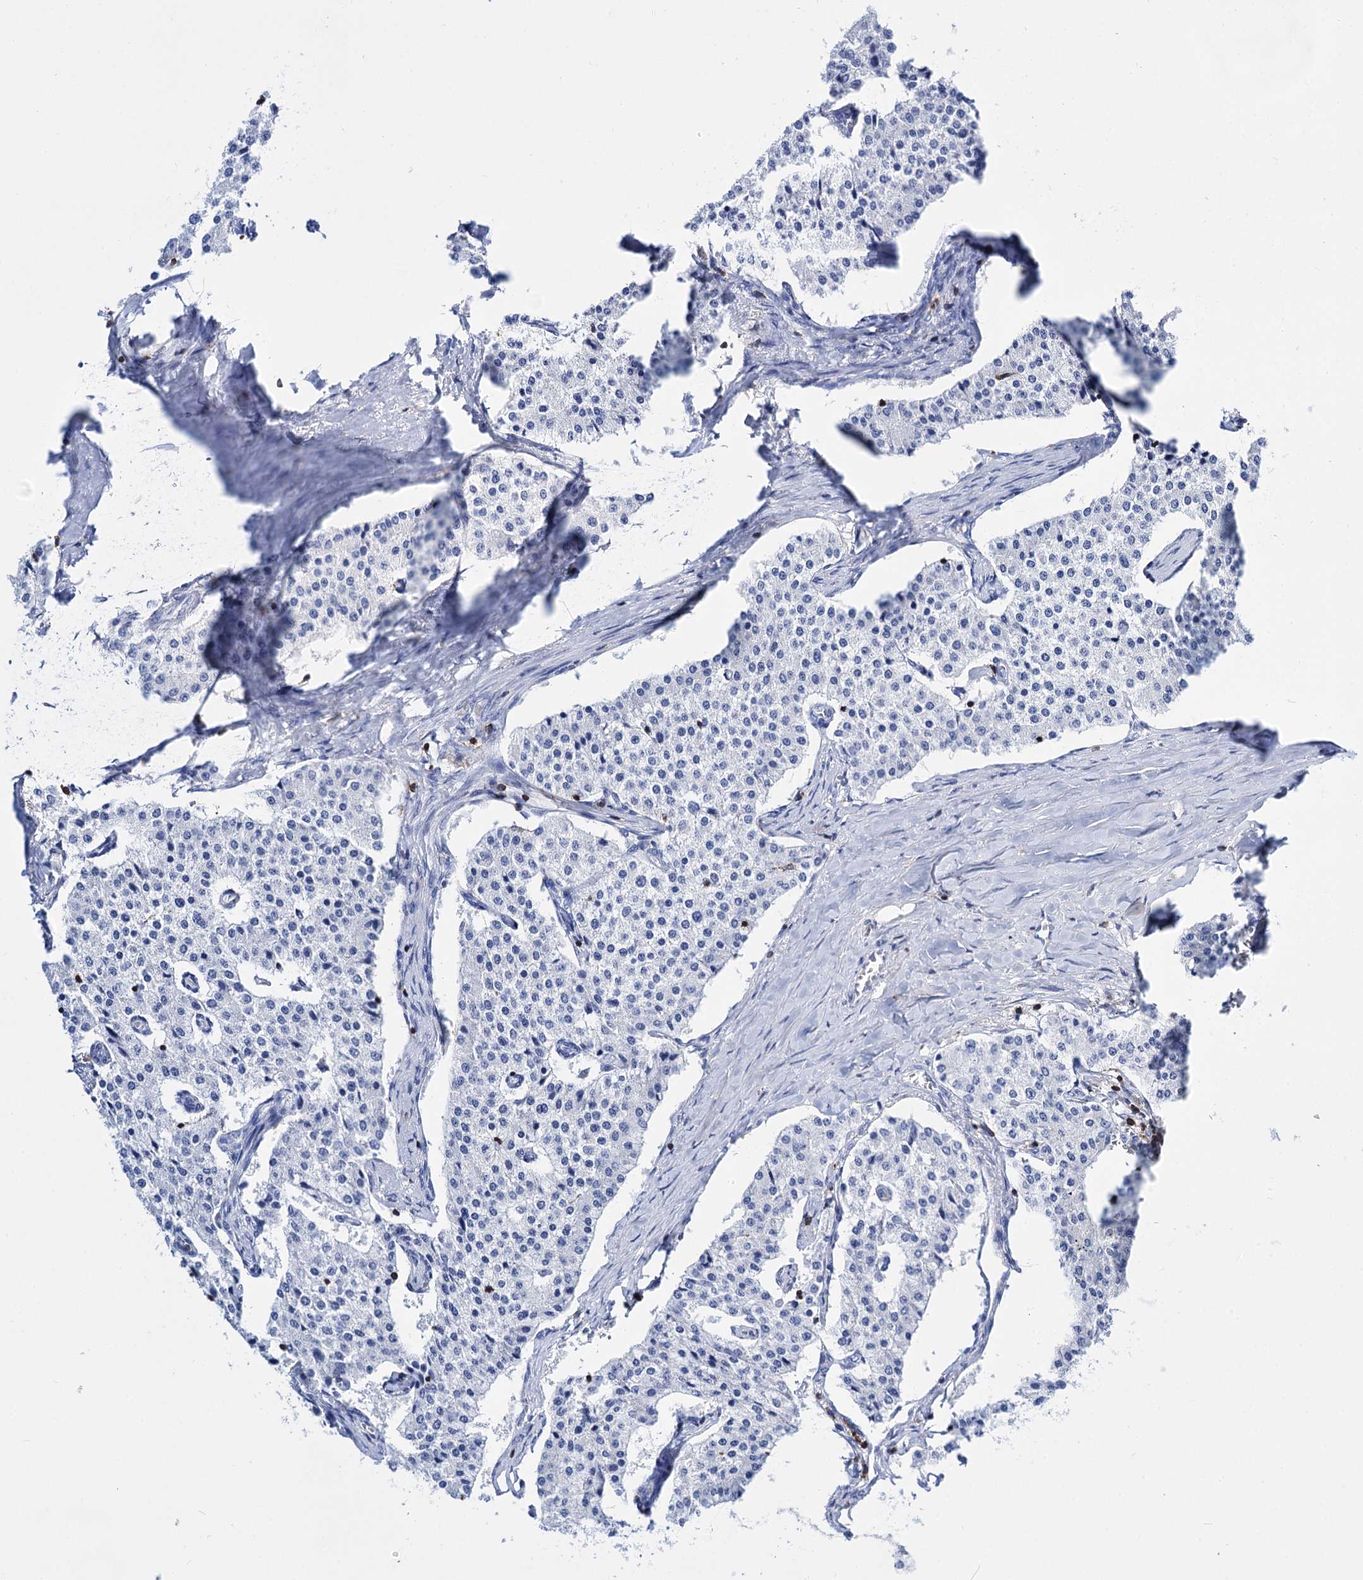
{"staining": {"intensity": "negative", "quantity": "none", "location": "none"}, "tissue": "carcinoid", "cell_type": "Tumor cells", "image_type": "cancer", "snomed": [{"axis": "morphology", "description": "Carcinoid, malignant, NOS"}, {"axis": "topography", "description": "Colon"}], "caption": "This is a micrograph of immunohistochemistry staining of carcinoid (malignant), which shows no expression in tumor cells.", "gene": "DEF6", "patient": {"sex": "female", "age": 52}}